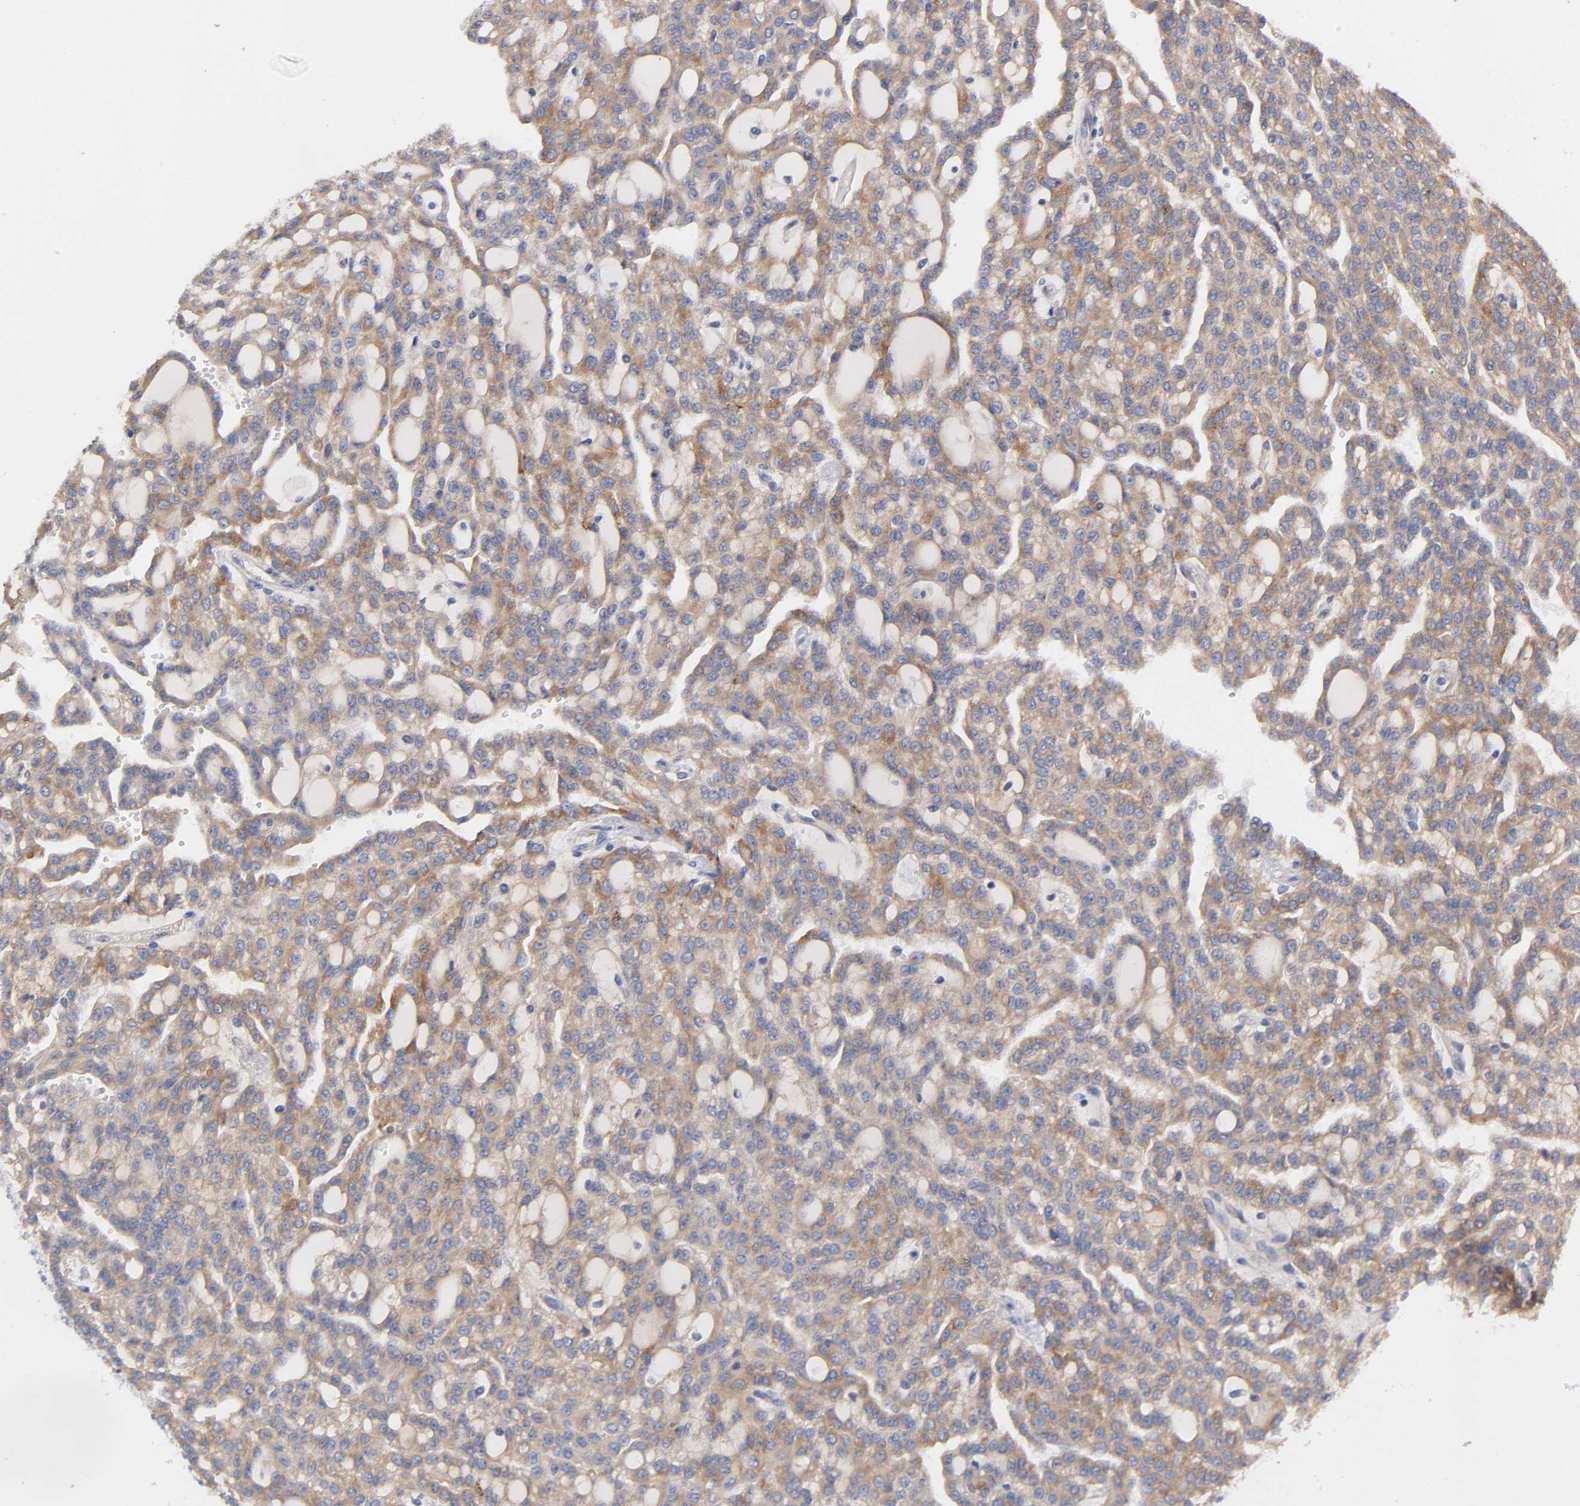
{"staining": {"intensity": "moderate", "quantity": ">75%", "location": "cytoplasmic/membranous"}, "tissue": "renal cancer", "cell_type": "Tumor cells", "image_type": "cancer", "snomed": [{"axis": "morphology", "description": "Adenocarcinoma, NOS"}, {"axis": "topography", "description": "Kidney"}], "caption": "Immunohistochemical staining of human adenocarcinoma (renal) exhibits moderate cytoplasmic/membranous protein expression in about >75% of tumor cells.", "gene": "LAMB1", "patient": {"sex": "male", "age": 63}}